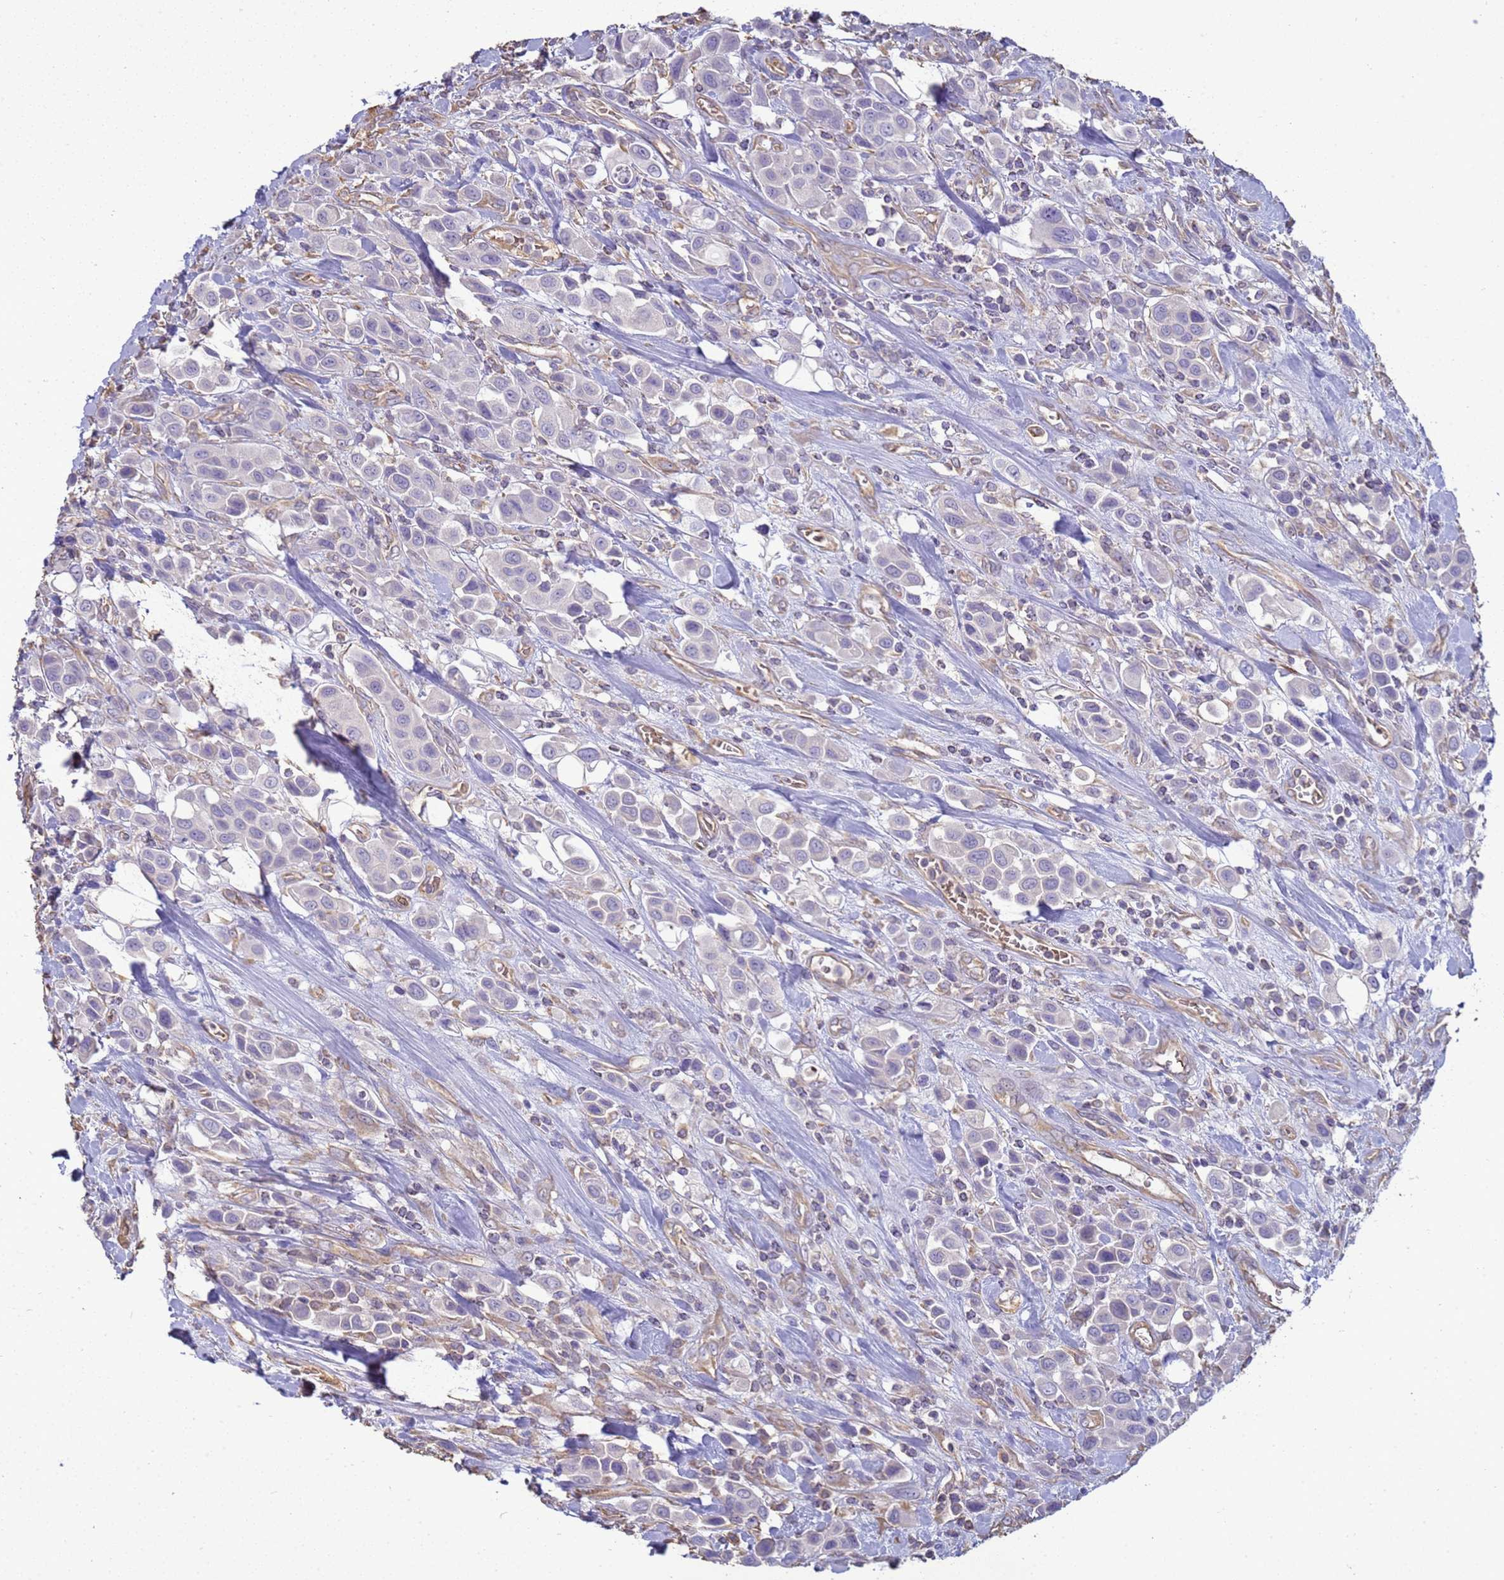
{"staining": {"intensity": "negative", "quantity": "none", "location": "none"}, "tissue": "urothelial cancer", "cell_type": "Tumor cells", "image_type": "cancer", "snomed": [{"axis": "morphology", "description": "Urothelial carcinoma, High grade"}, {"axis": "topography", "description": "Urinary bladder"}], "caption": "This is an IHC photomicrograph of human urothelial cancer. There is no staining in tumor cells.", "gene": "SGIP1", "patient": {"sex": "male", "age": 50}}